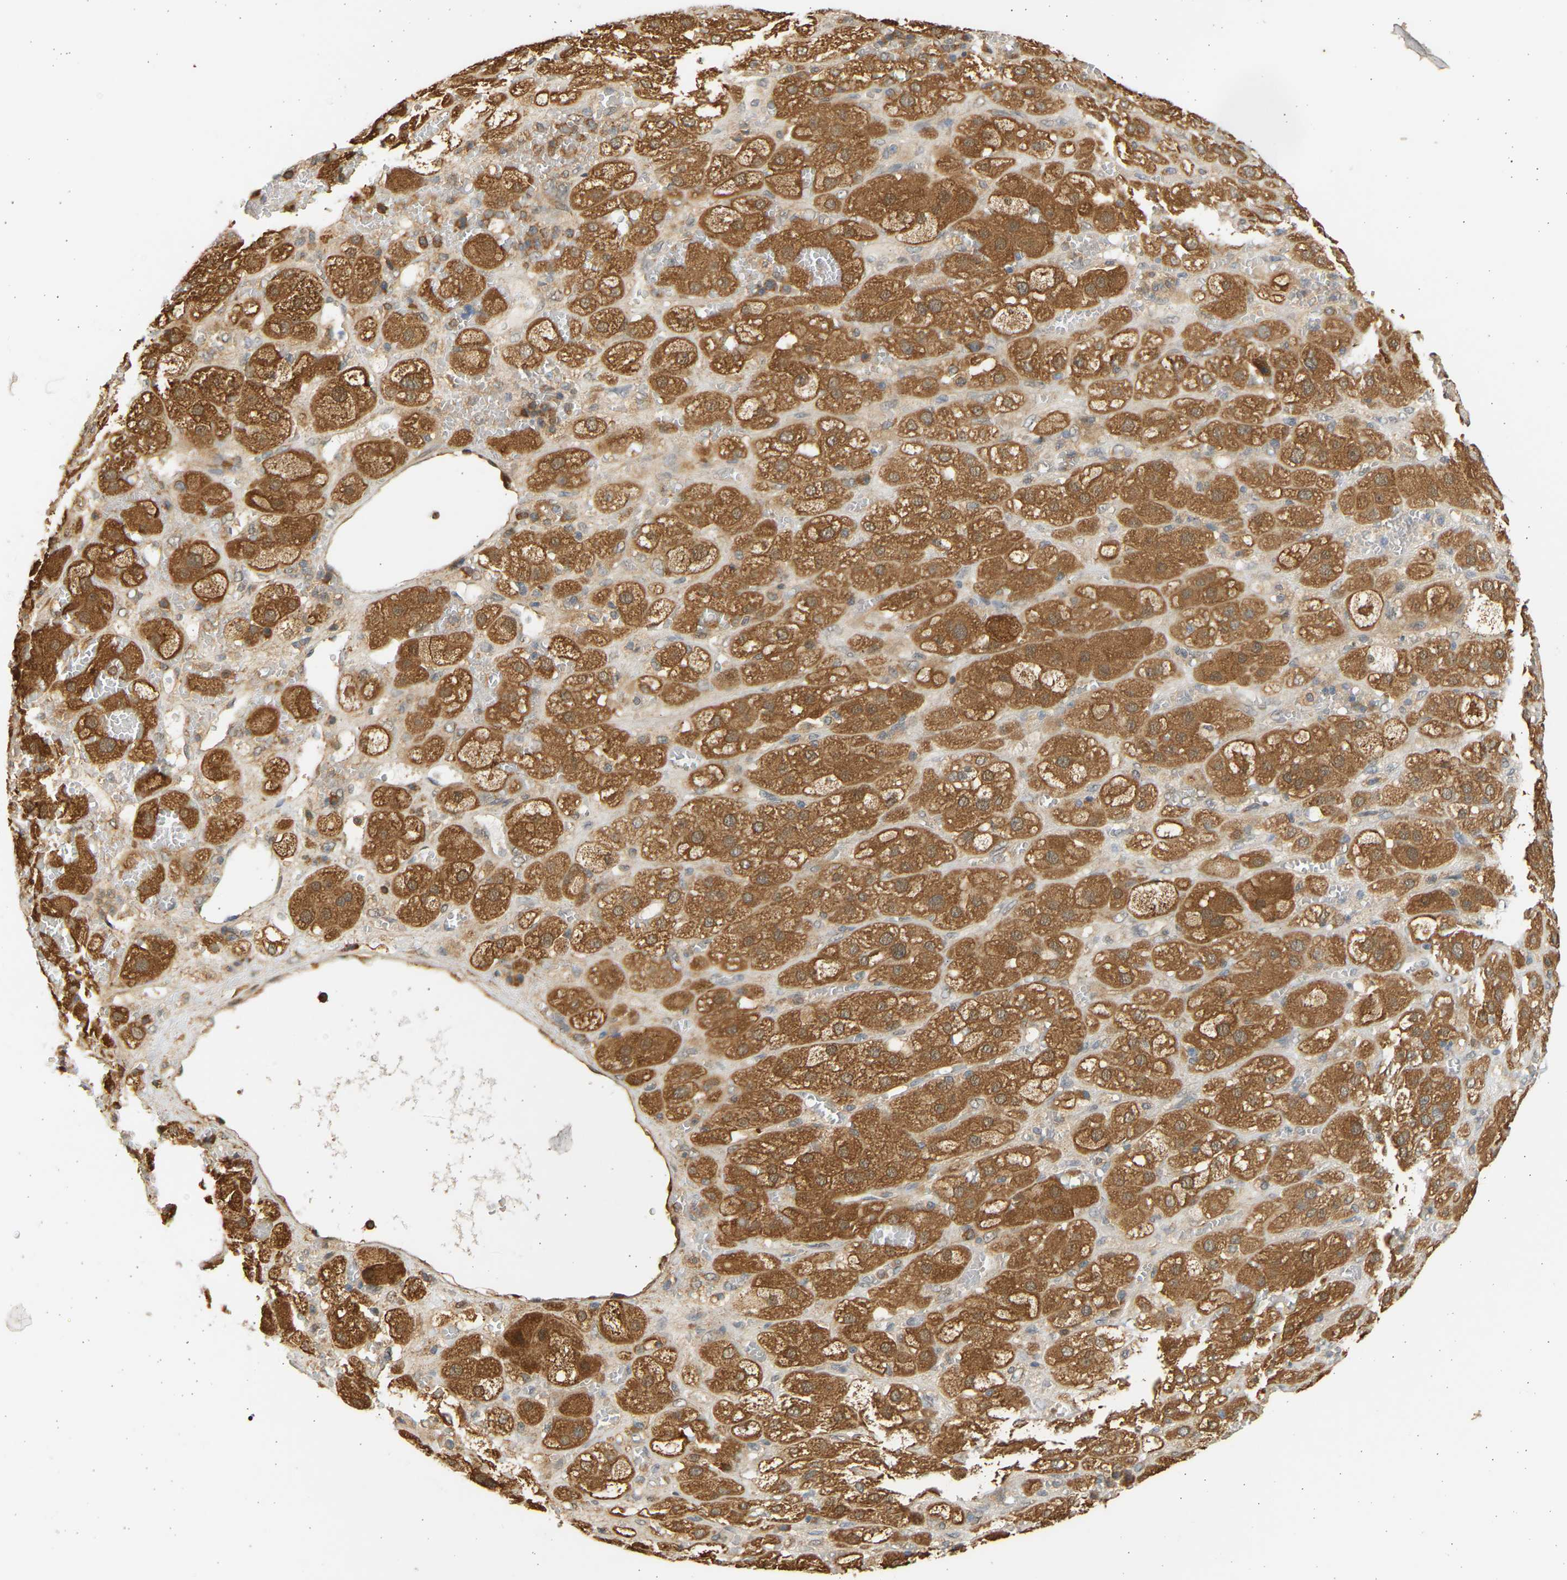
{"staining": {"intensity": "moderate", "quantity": ">75%", "location": "cytoplasmic/membranous"}, "tissue": "adrenal gland", "cell_type": "Glandular cells", "image_type": "normal", "snomed": [{"axis": "morphology", "description": "Normal tissue, NOS"}, {"axis": "topography", "description": "Adrenal gland"}], "caption": "Benign adrenal gland demonstrates moderate cytoplasmic/membranous positivity in approximately >75% of glandular cells.", "gene": "B4GALT6", "patient": {"sex": "female", "age": 47}}